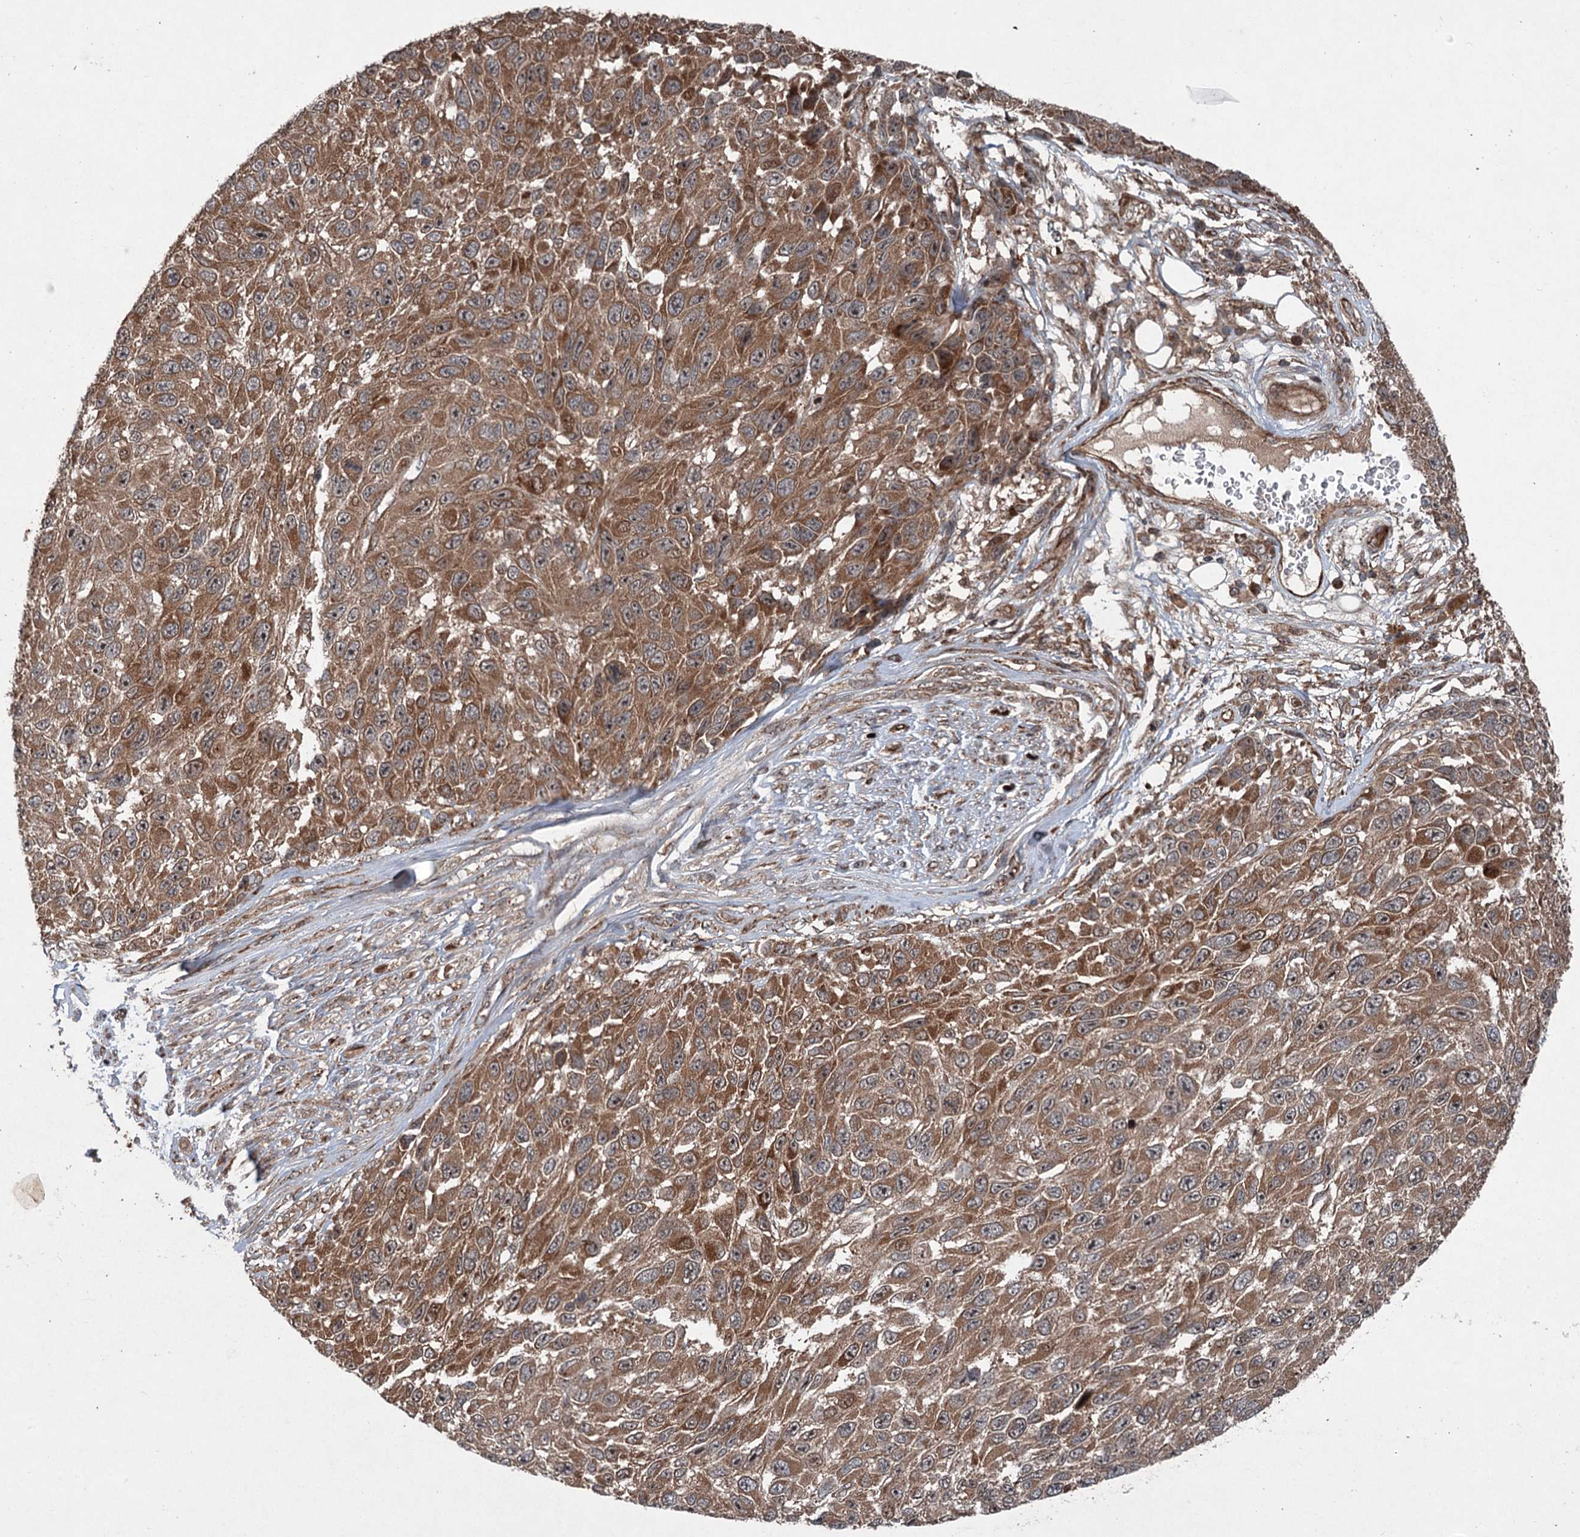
{"staining": {"intensity": "moderate", "quantity": ">75%", "location": "cytoplasmic/membranous"}, "tissue": "melanoma", "cell_type": "Tumor cells", "image_type": "cancer", "snomed": [{"axis": "morphology", "description": "Normal tissue, NOS"}, {"axis": "morphology", "description": "Malignant melanoma, NOS"}, {"axis": "topography", "description": "Skin"}], "caption": "Malignant melanoma stained with DAB IHC displays medium levels of moderate cytoplasmic/membranous staining in approximately >75% of tumor cells.", "gene": "ALAS1", "patient": {"sex": "female", "age": 96}}